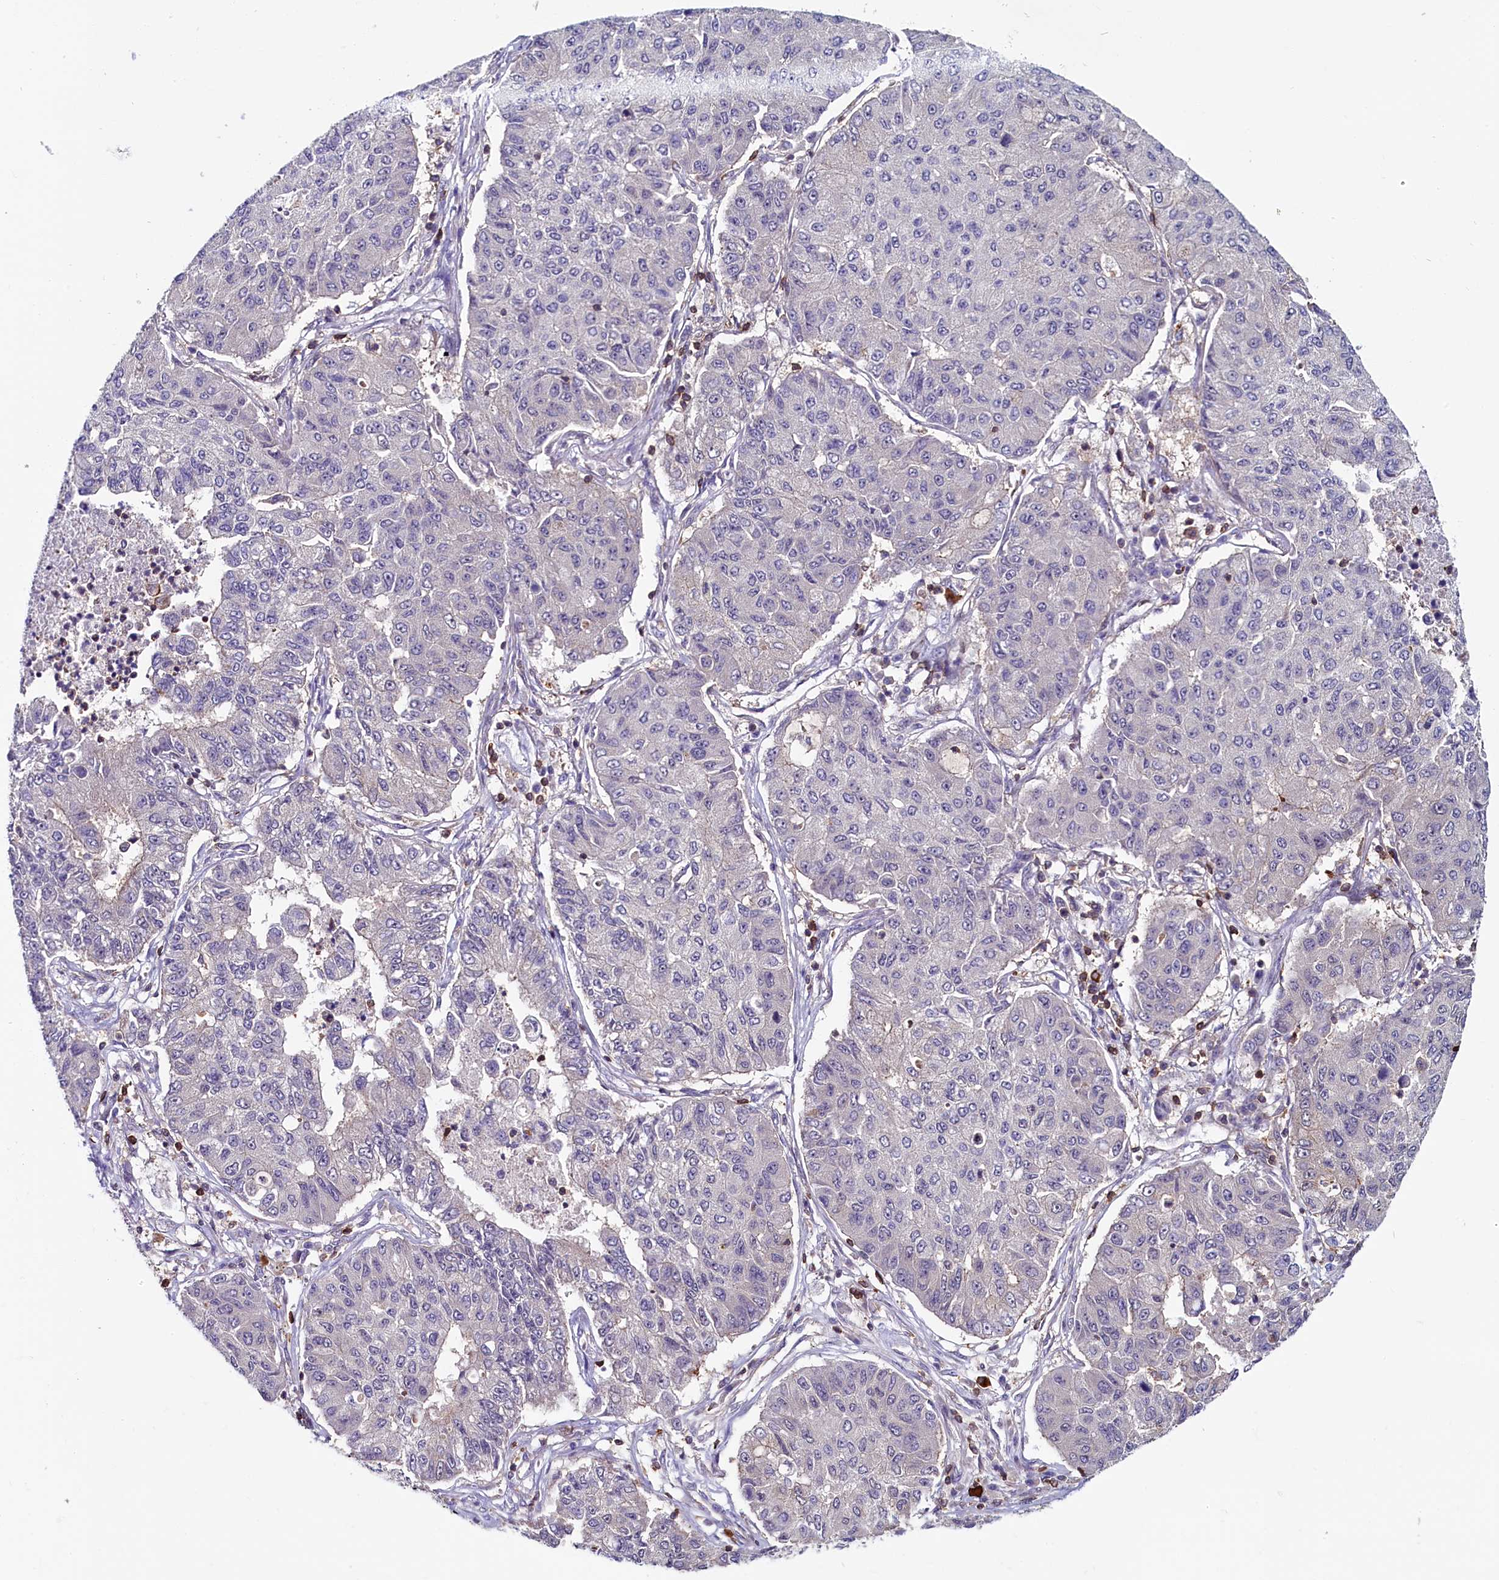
{"staining": {"intensity": "negative", "quantity": "none", "location": "none"}, "tissue": "lung cancer", "cell_type": "Tumor cells", "image_type": "cancer", "snomed": [{"axis": "morphology", "description": "Squamous cell carcinoma, NOS"}, {"axis": "topography", "description": "Lung"}], "caption": "Lung cancer stained for a protein using immunohistochemistry (IHC) shows no positivity tumor cells.", "gene": "CIAPIN1", "patient": {"sex": "male", "age": 74}}